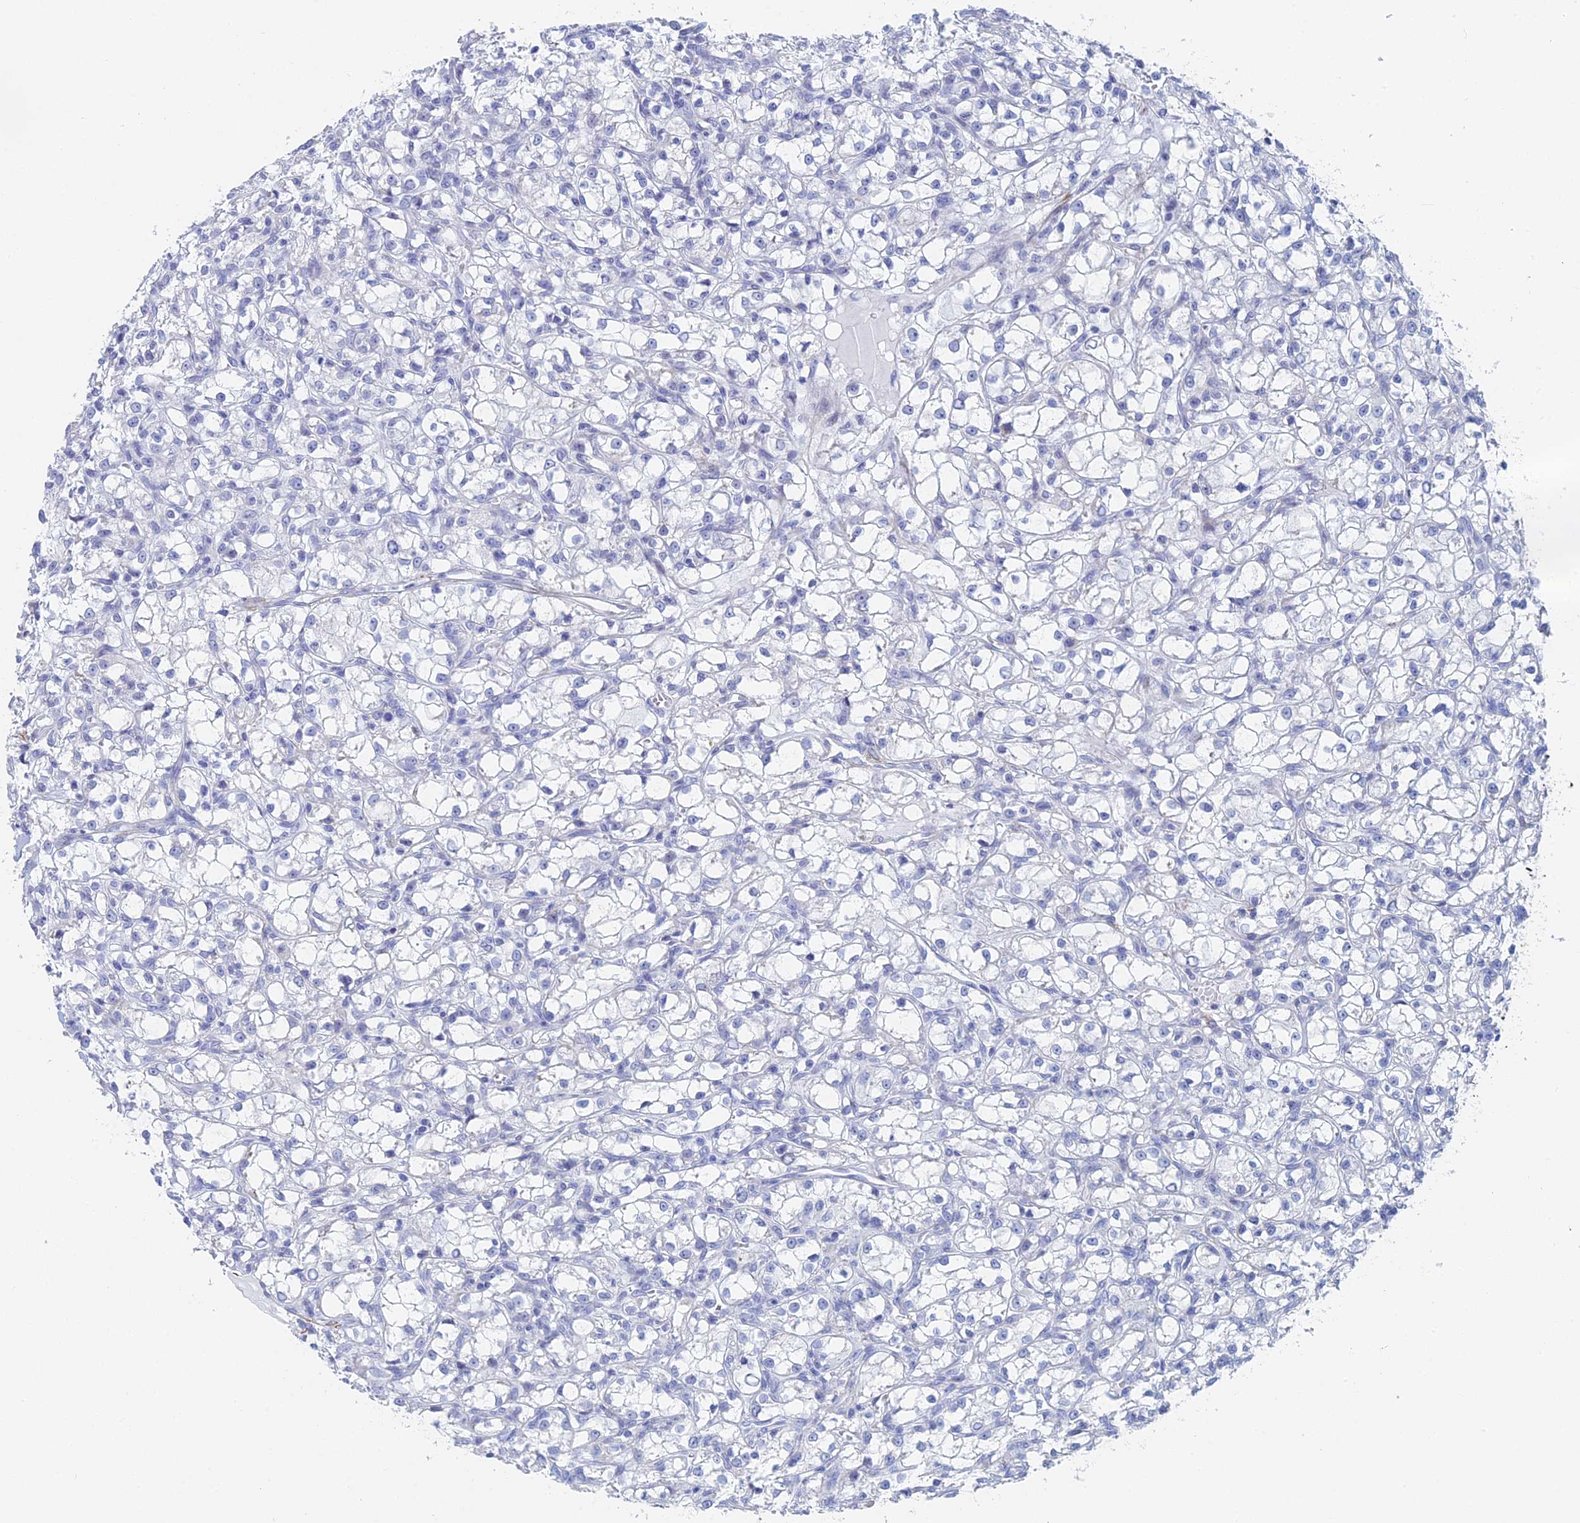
{"staining": {"intensity": "negative", "quantity": "none", "location": "none"}, "tissue": "renal cancer", "cell_type": "Tumor cells", "image_type": "cancer", "snomed": [{"axis": "morphology", "description": "Adenocarcinoma, NOS"}, {"axis": "topography", "description": "Kidney"}], "caption": "This is an immunohistochemistry (IHC) micrograph of human renal cancer. There is no staining in tumor cells.", "gene": "KCNK18", "patient": {"sex": "female", "age": 59}}